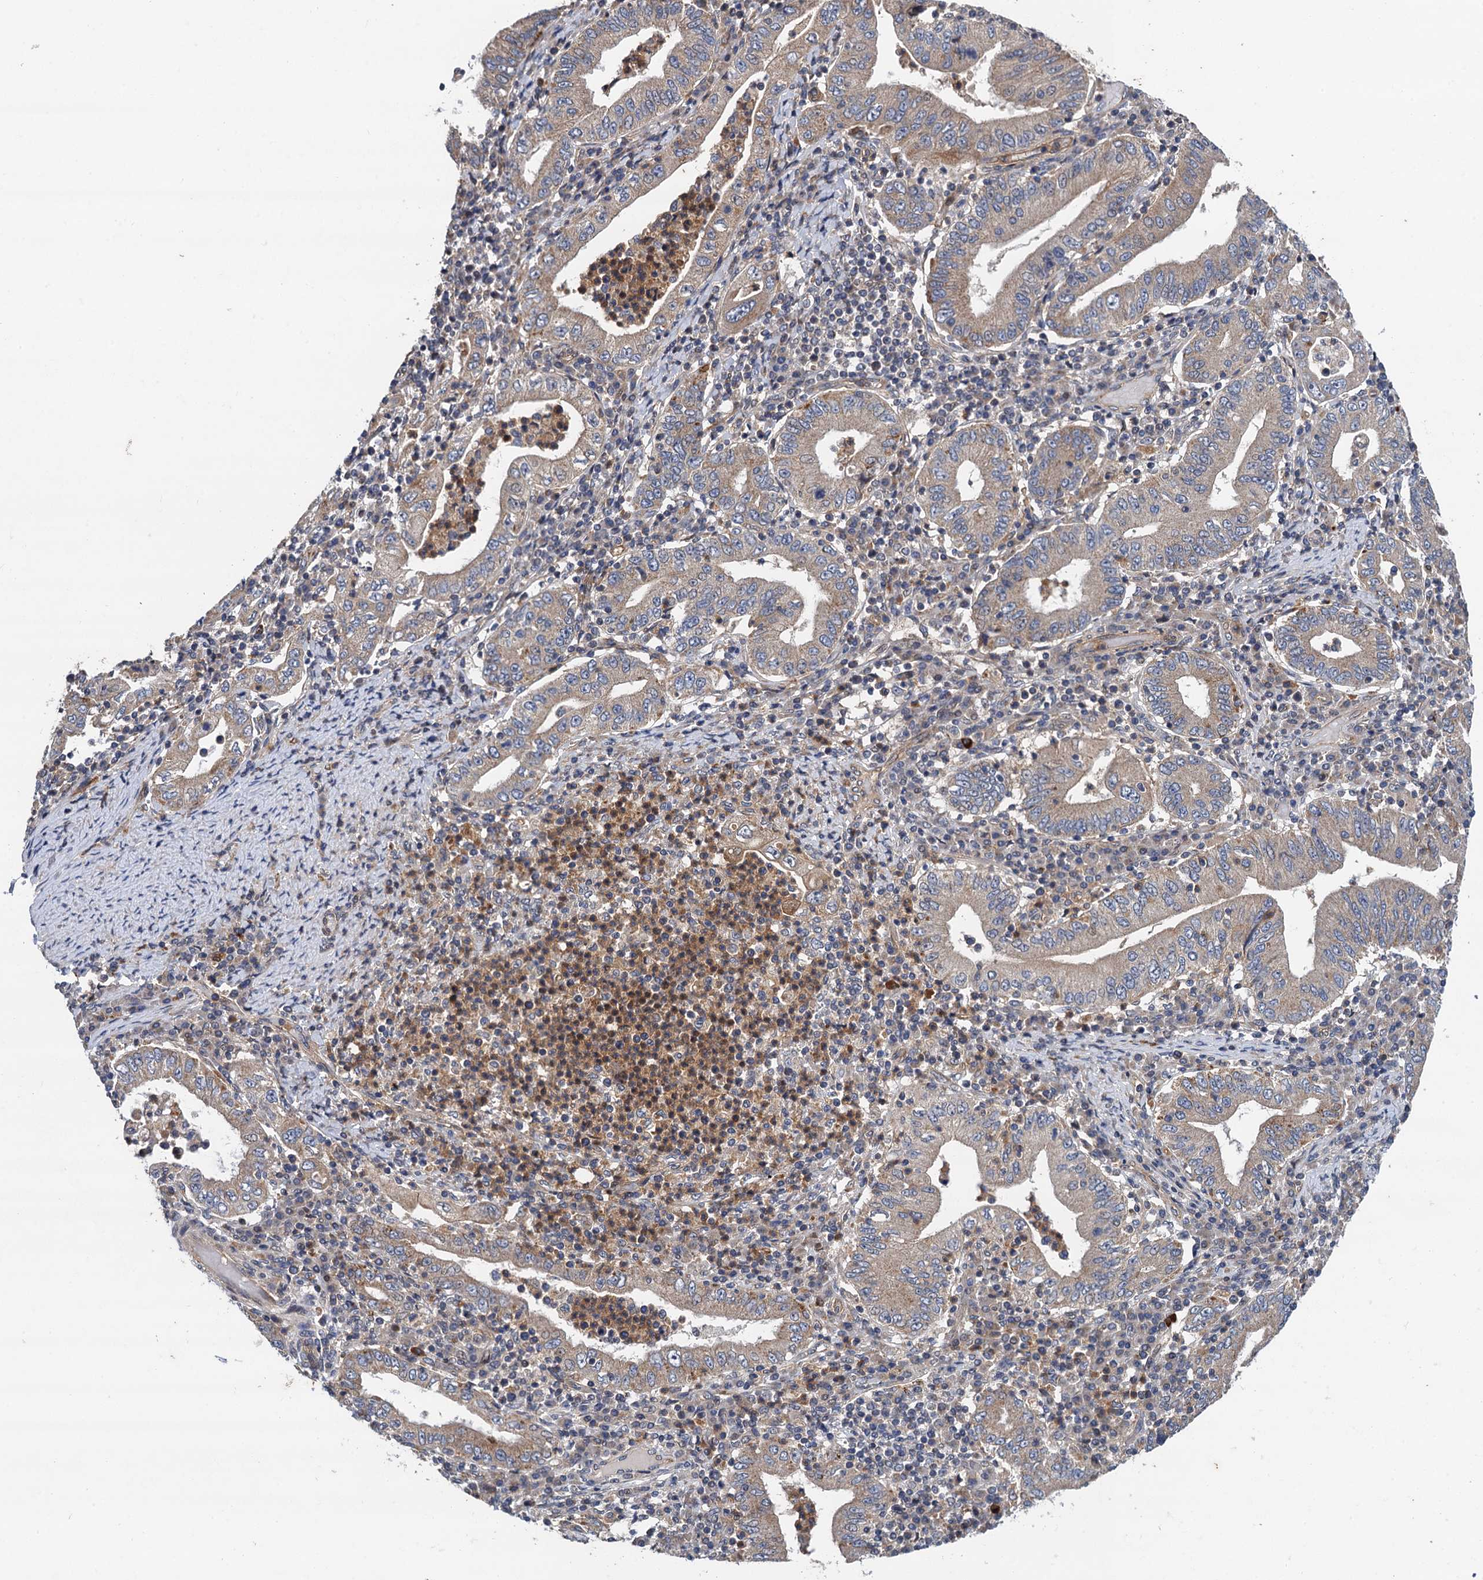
{"staining": {"intensity": "weak", "quantity": "25%-75%", "location": "cytoplasmic/membranous"}, "tissue": "stomach cancer", "cell_type": "Tumor cells", "image_type": "cancer", "snomed": [{"axis": "morphology", "description": "Normal tissue, NOS"}, {"axis": "morphology", "description": "Adenocarcinoma, NOS"}, {"axis": "topography", "description": "Esophagus"}, {"axis": "topography", "description": "Stomach, upper"}, {"axis": "topography", "description": "Peripheral nerve tissue"}], "caption": "There is low levels of weak cytoplasmic/membranous positivity in tumor cells of stomach cancer (adenocarcinoma), as demonstrated by immunohistochemical staining (brown color).", "gene": "NLRP10", "patient": {"sex": "male", "age": 62}}